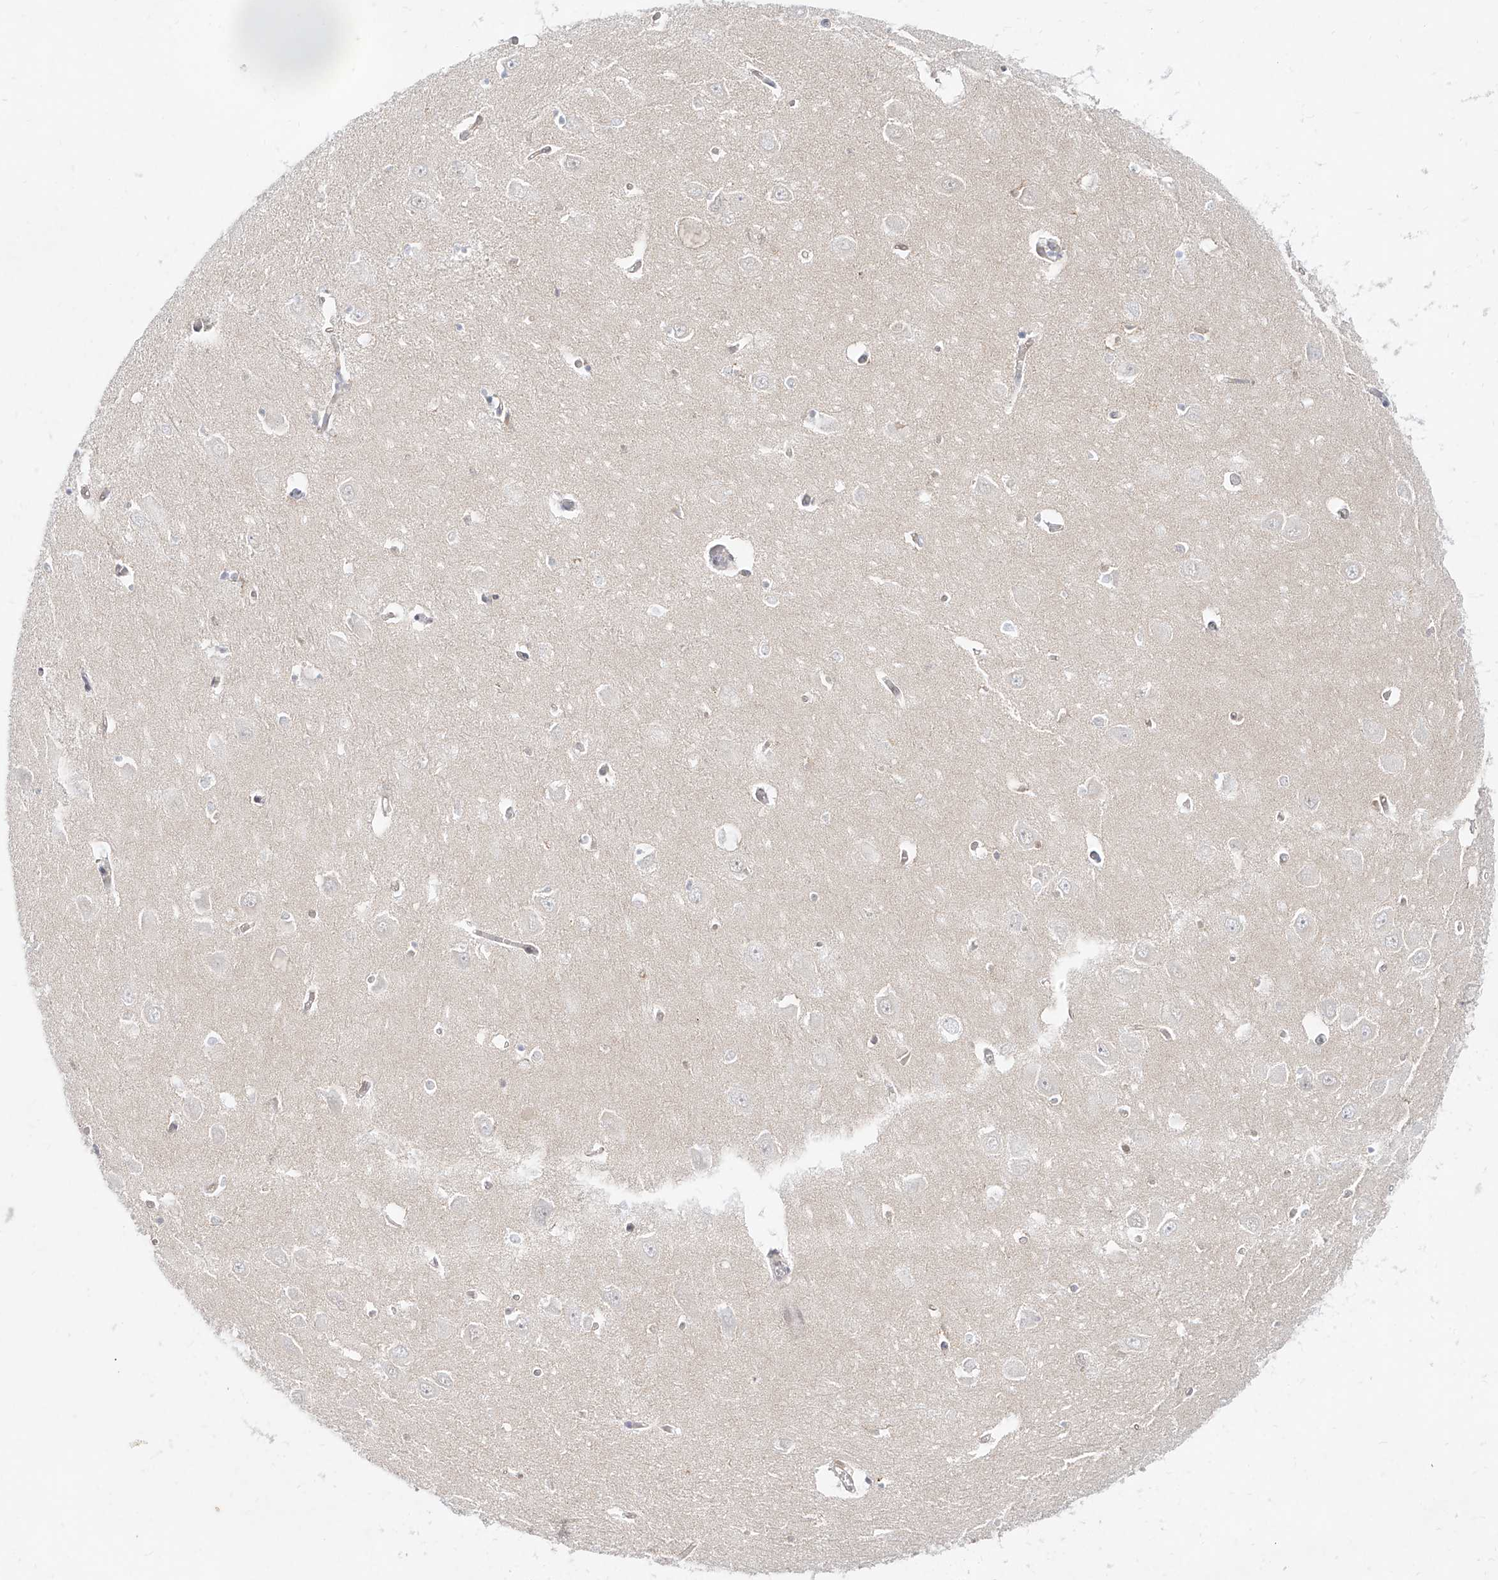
{"staining": {"intensity": "negative", "quantity": "none", "location": "none"}, "tissue": "hippocampus", "cell_type": "Glial cells", "image_type": "normal", "snomed": [{"axis": "morphology", "description": "Normal tissue, NOS"}, {"axis": "topography", "description": "Hippocampus"}], "caption": "IHC histopathology image of benign hippocampus: hippocampus stained with DAB (3,3'-diaminobenzidine) displays no significant protein staining in glial cells.", "gene": "SLC2A12", "patient": {"sex": "male", "age": 70}}